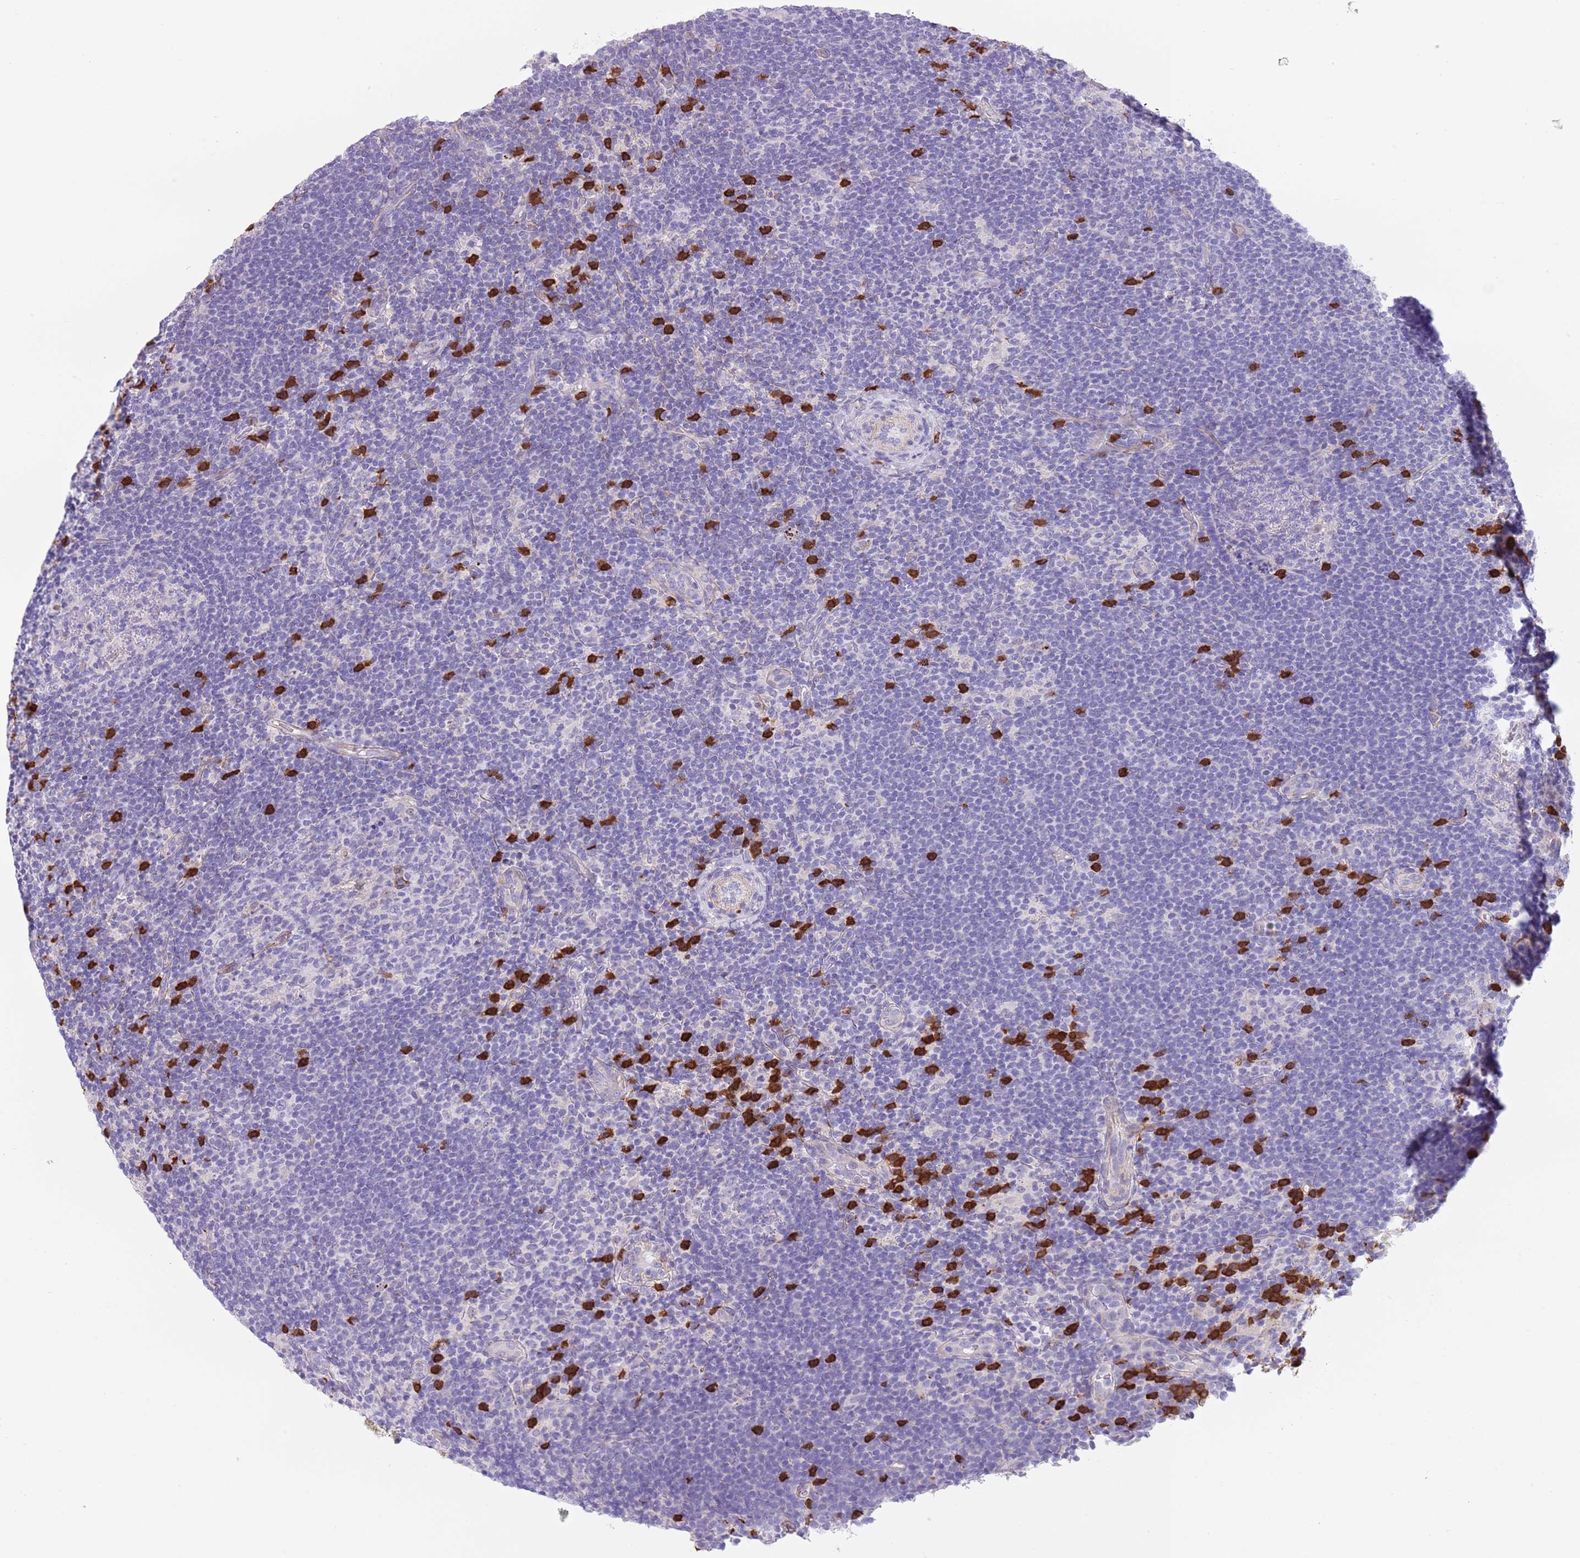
{"staining": {"intensity": "negative", "quantity": "none", "location": "none"}, "tissue": "lymphoma", "cell_type": "Tumor cells", "image_type": "cancer", "snomed": [{"axis": "morphology", "description": "Hodgkin's disease, NOS"}, {"axis": "topography", "description": "Lymph node"}], "caption": "Hodgkin's disease stained for a protein using immunohistochemistry demonstrates no staining tumor cells.", "gene": "TSGA13", "patient": {"sex": "female", "age": 57}}